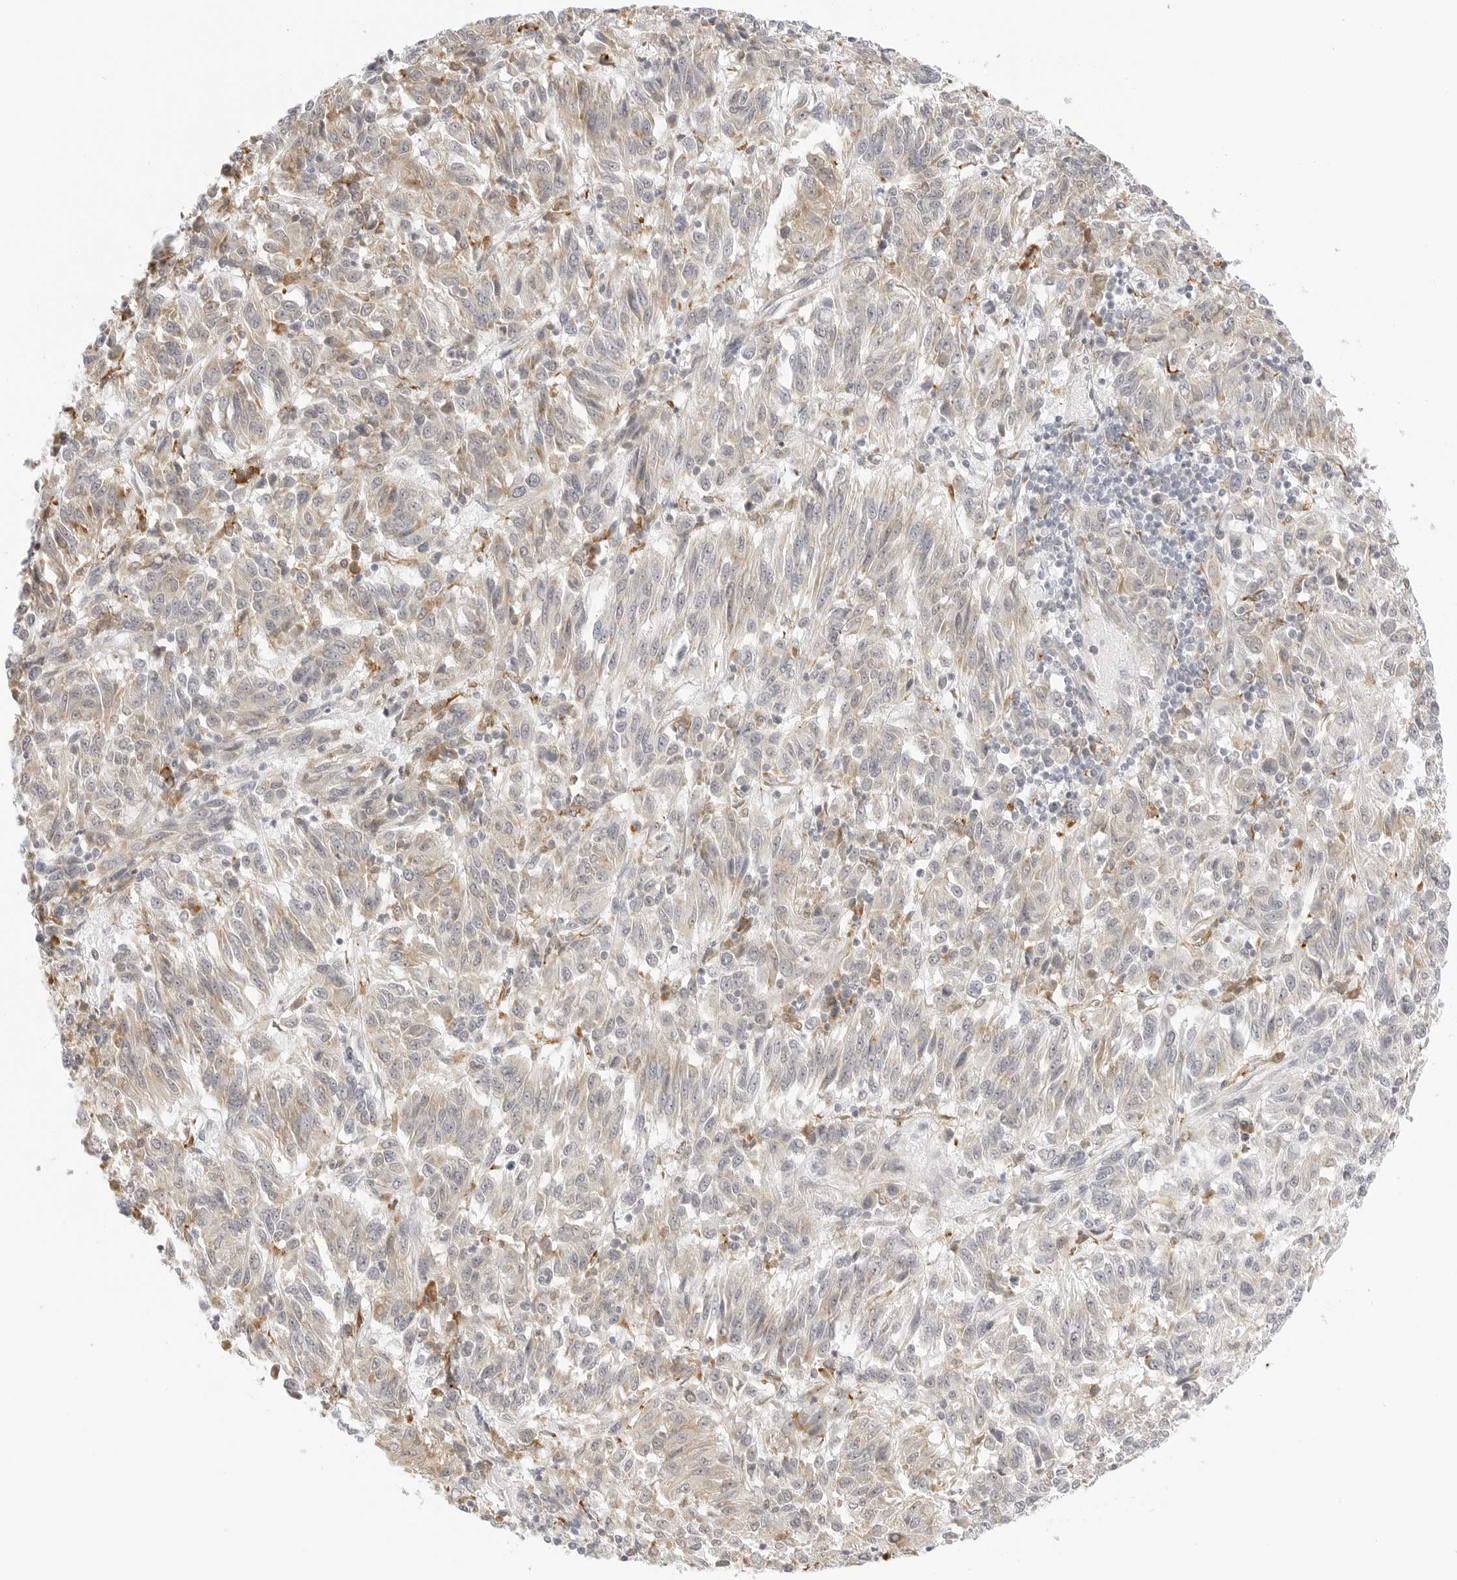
{"staining": {"intensity": "weak", "quantity": "<25%", "location": "cytoplasmic/membranous"}, "tissue": "melanoma", "cell_type": "Tumor cells", "image_type": "cancer", "snomed": [{"axis": "morphology", "description": "Malignant melanoma, Metastatic site"}, {"axis": "topography", "description": "Lung"}], "caption": "Malignant melanoma (metastatic site) was stained to show a protein in brown. There is no significant expression in tumor cells.", "gene": "THEM4", "patient": {"sex": "male", "age": 64}}